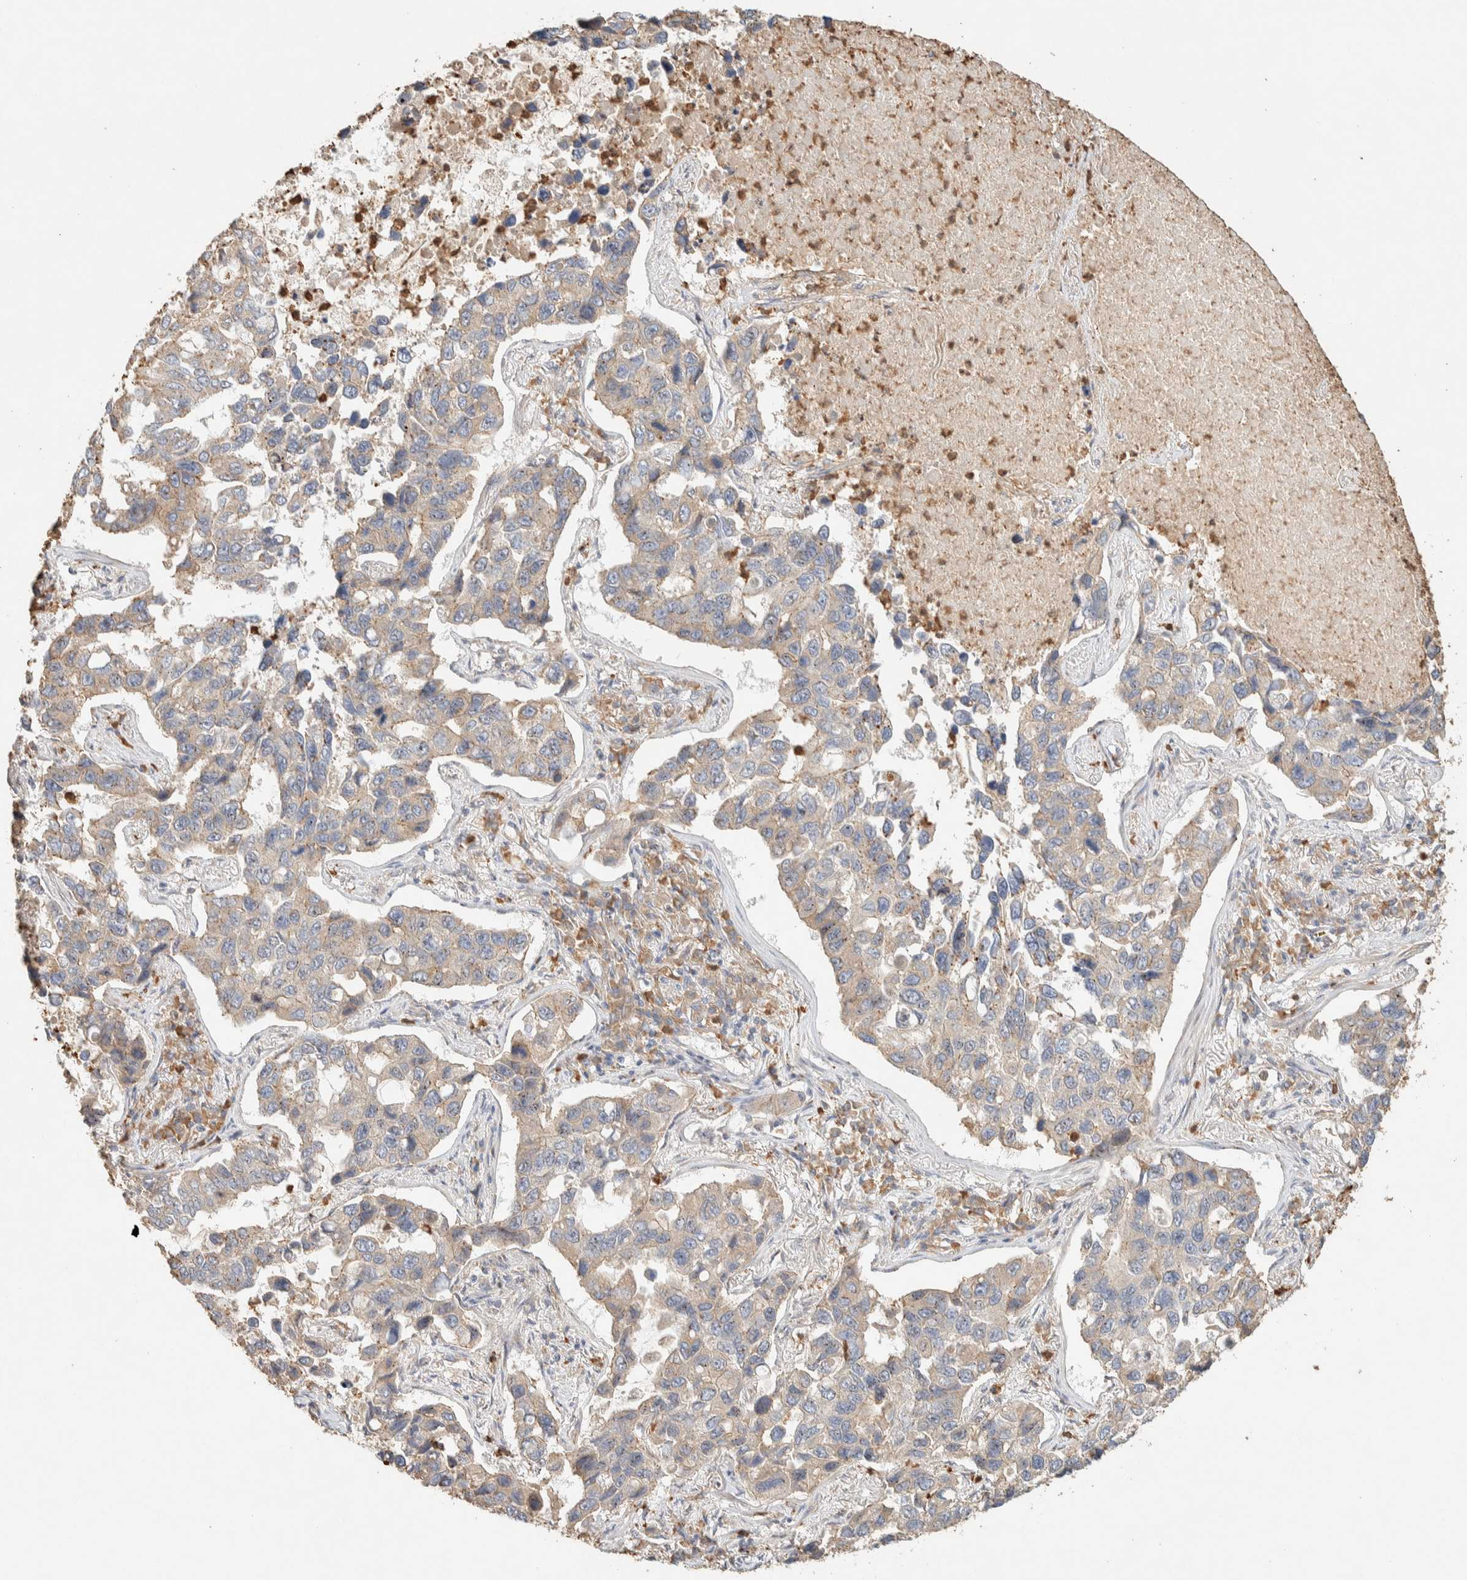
{"staining": {"intensity": "weak", "quantity": ">75%", "location": "cytoplasmic/membranous"}, "tissue": "lung cancer", "cell_type": "Tumor cells", "image_type": "cancer", "snomed": [{"axis": "morphology", "description": "Adenocarcinoma, NOS"}, {"axis": "topography", "description": "Lung"}], "caption": "Protein analysis of adenocarcinoma (lung) tissue exhibits weak cytoplasmic/membranous staining in approximately >75% of tumor cells.", "gene": "TTC3", "patient": {"sex": "male", "age": 64}}